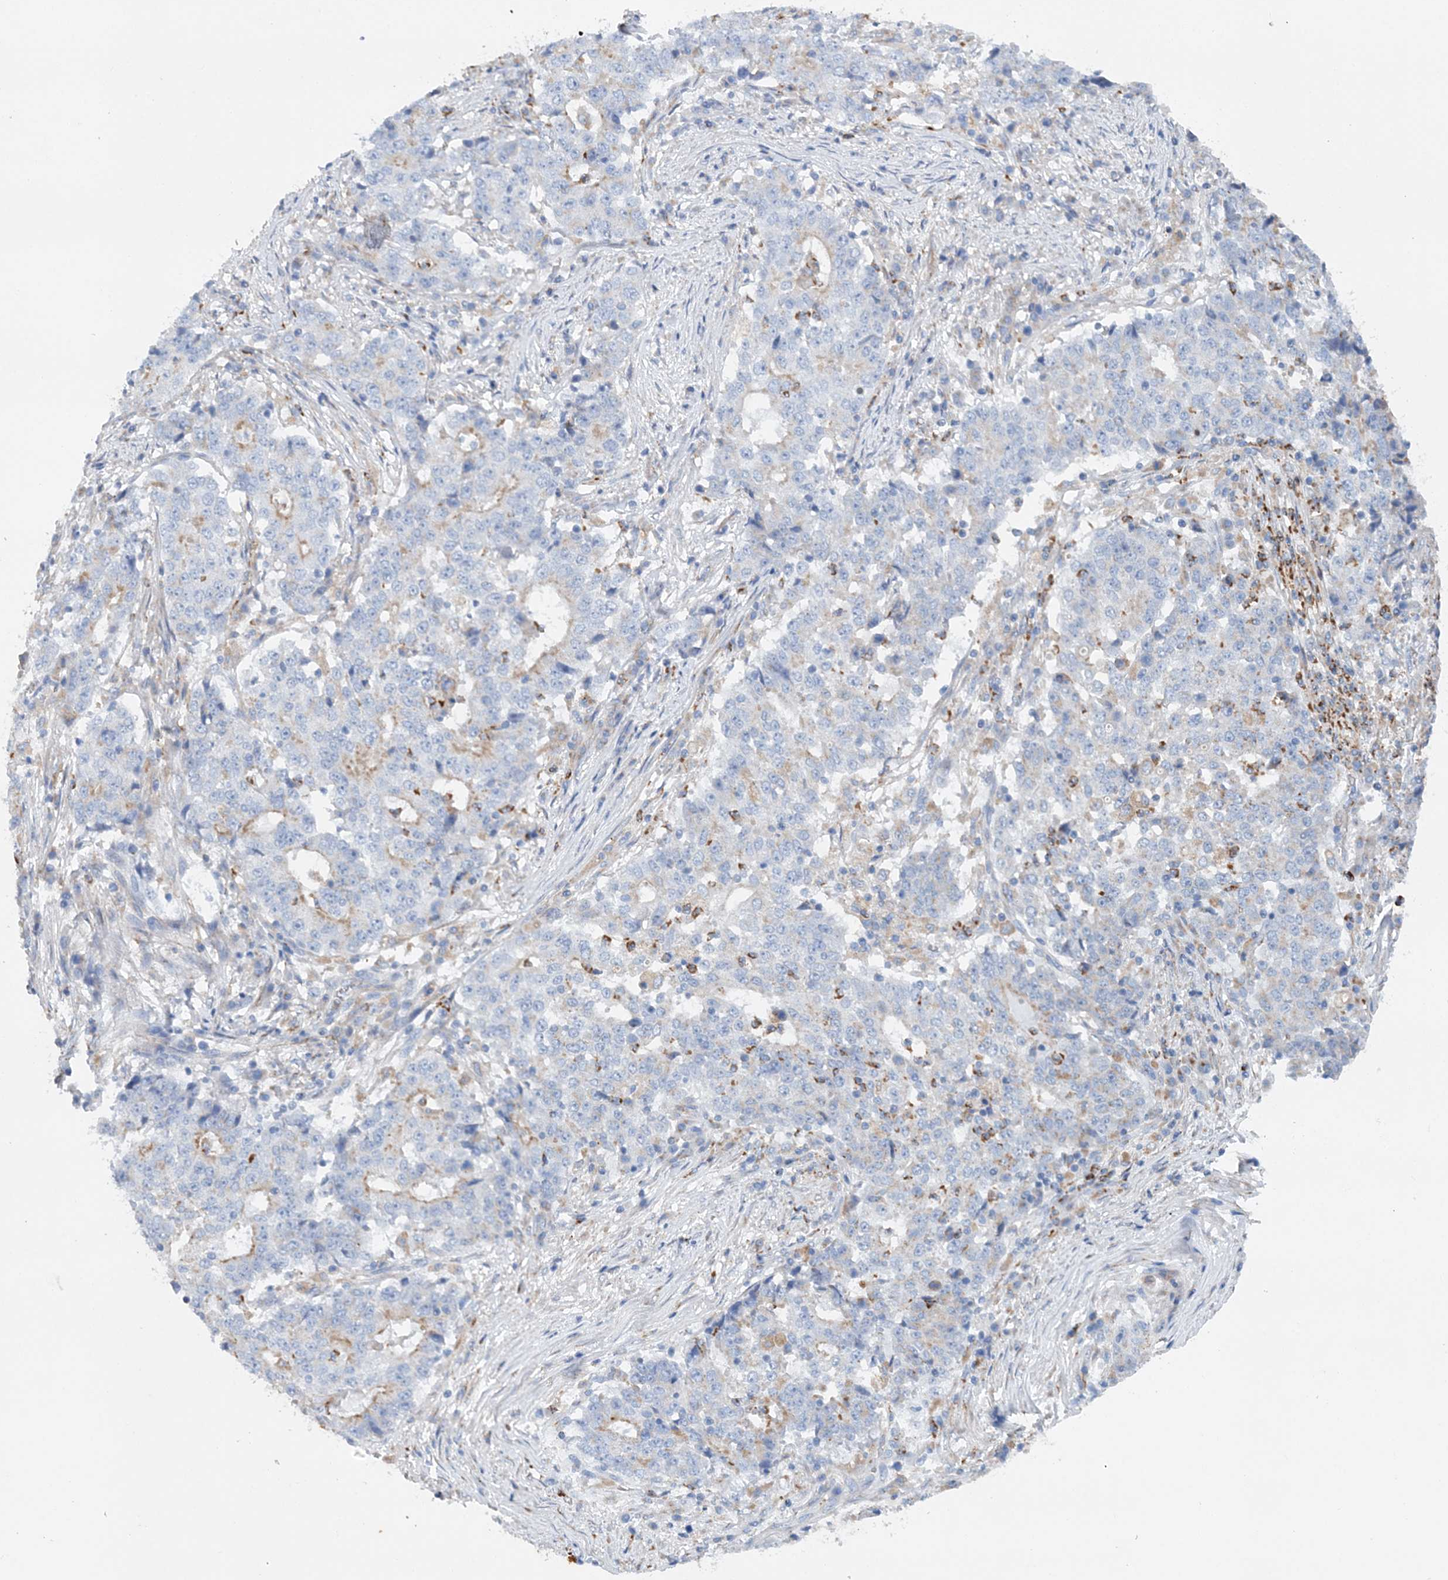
{"staining": {"intensity": "weak", "quantity": "<25%", "location": "cytoplasmic/membranous"}, "tissue": "stomach cancer", "cell_type": "Tumor cells", "image_type": "cancer", "snomed": [{"axis": "morphology", "description": "Adenocarcinoma, NOS"}, {"axis": "topography", "description": "Stomach"}], "caption": "This is a histopathology image of immunohistochemistry staining of stomach cancer (adenocarcinoma), which shows no expression in tumor cells. The staining was performed using DAB (3,3'-diaminobenzidine) to visualize the protein expression in brown, while the nuclei were stained in blue with hematoxylin (Magnification: 20x).", "gene": "PTTG1IP", "patient": {"sex": "male", "age": 59}}